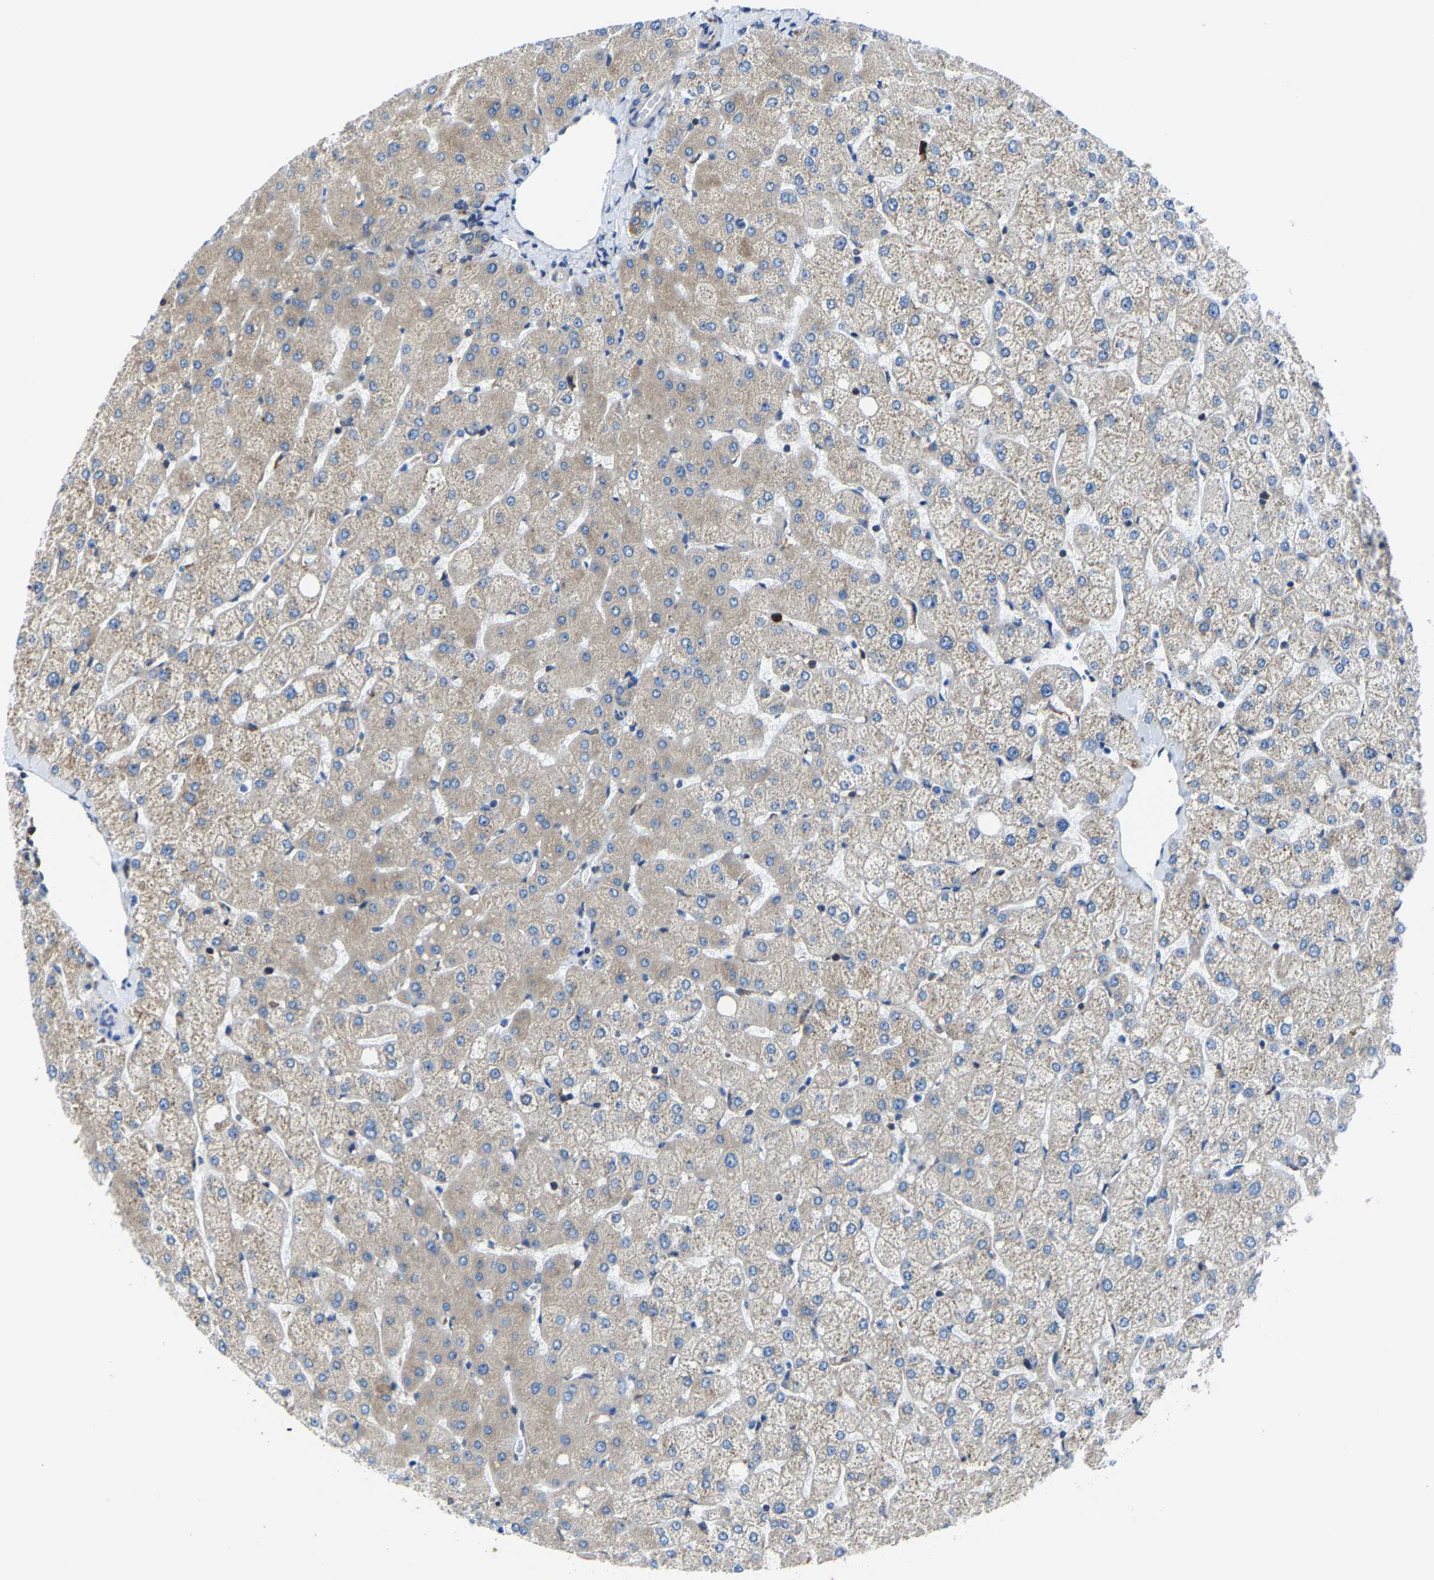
{"staining": {"intensity": "moderate", "quantity": ">75%", "location": "cytoplasmic/membranous"}, "tissue": "liver", "cell_type": "Cholangiocytes", "image_type": "normal", "snomed": [{"axis": "morphology", "description": "Normal tissue, NOS"}, {"axis": "topography", "description": "Liver"}], "caption": "Protein expression analysis of benign liver shows moderate cytoplasmic/membranous expression in approximately >75% of cholangiocytes. The protein of interest is stained brown, and the nuclei are stained in blue (DAB (3,3'-diaminobenzidine) IHC with brightfield microscopy, high magnification).", "gene": "G3BP2", "patient": {"sex": "female", "age": 54}}